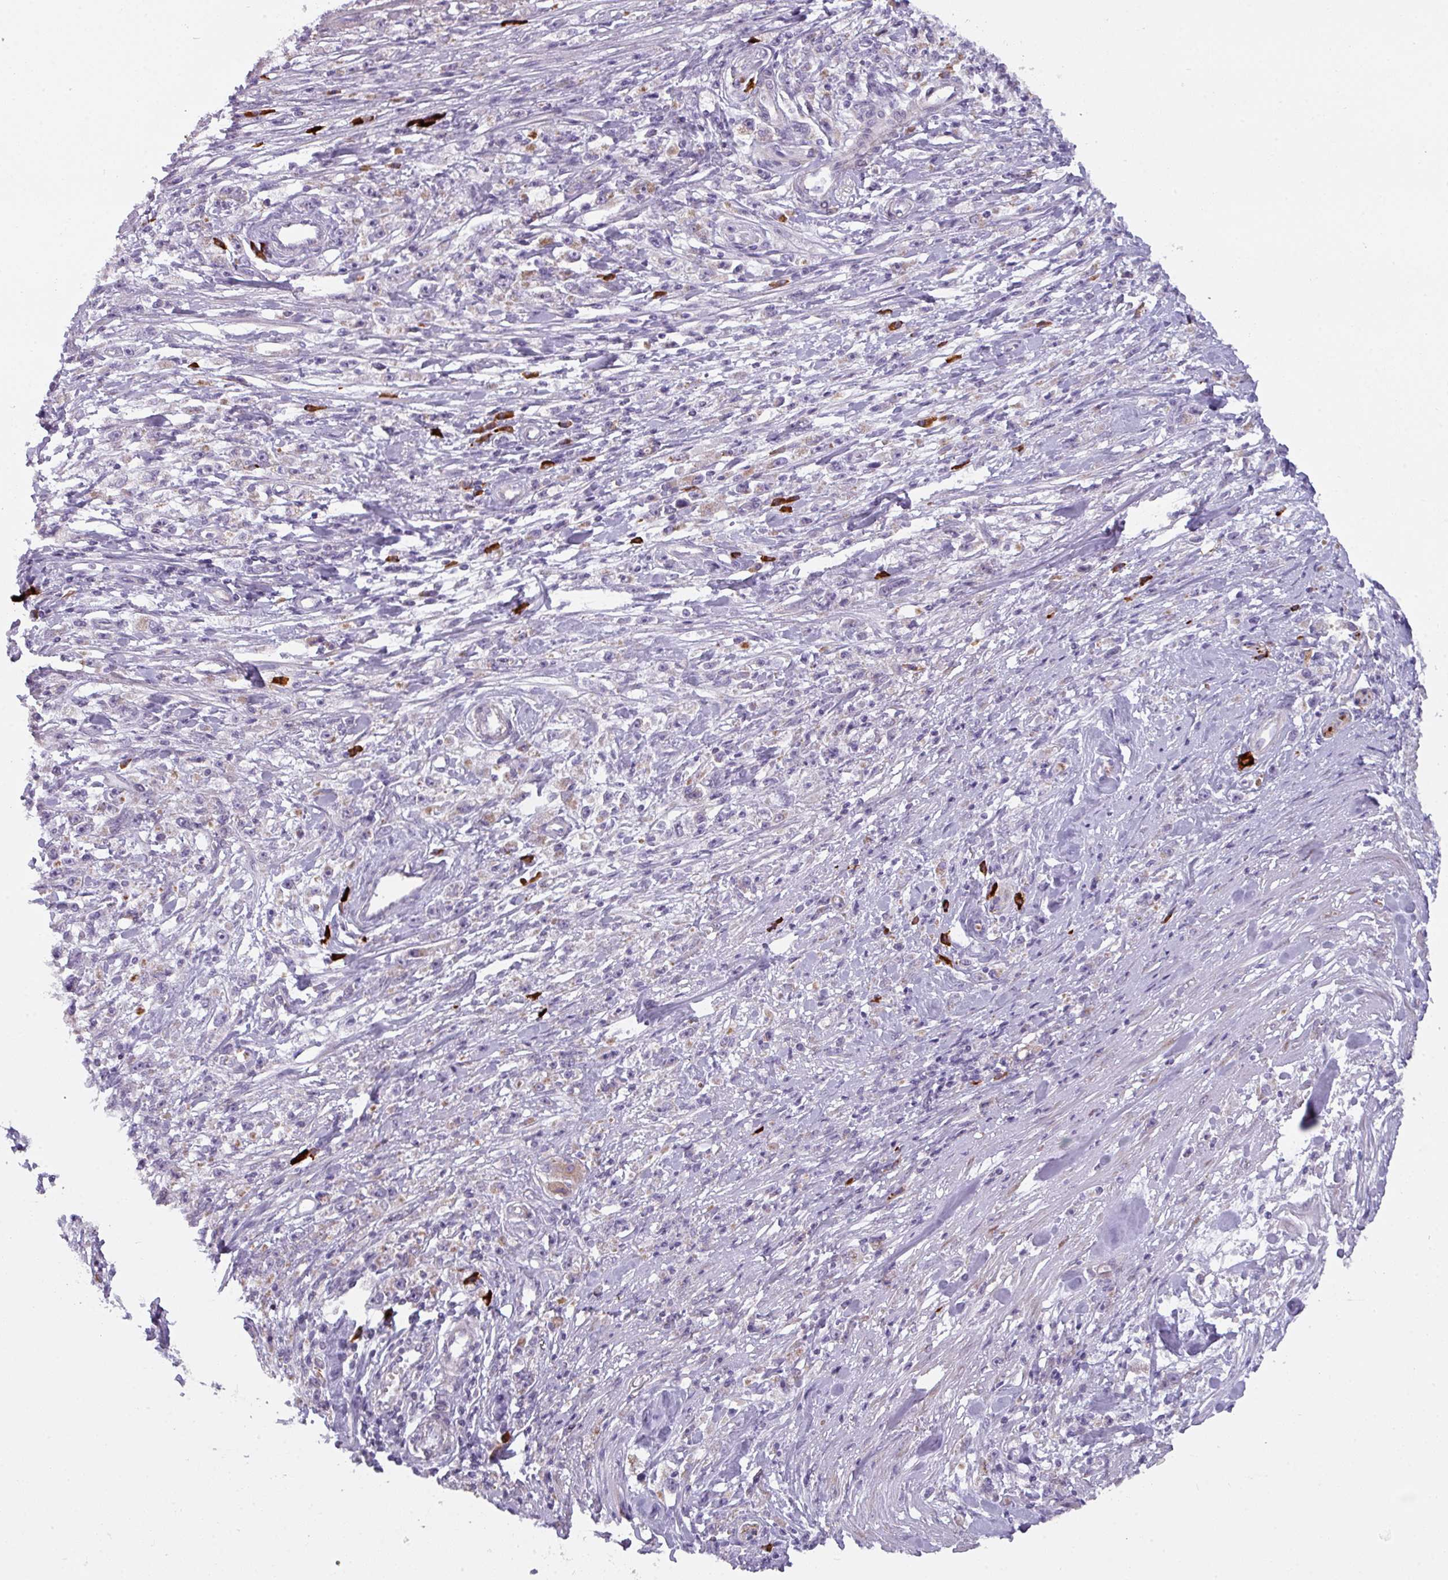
{"staining": {"intensity": "negative", "quantity": "none", "location": "none"}, "tissue": "stomach cancer", "cell_type": "Tumor cells", "image_type": "cancer", "snomed": [{"axis": "morphology", "description": "Adenocarcinoma, NOS"}, {"axis": "topography", "description": "Stomach"}], "caption": "An image of human stomach cancer (adenocarcinoma) is negative for staining in tumor cells.", "gene": "C2orf68", "patient": {"sex": "female", "age": 59}}